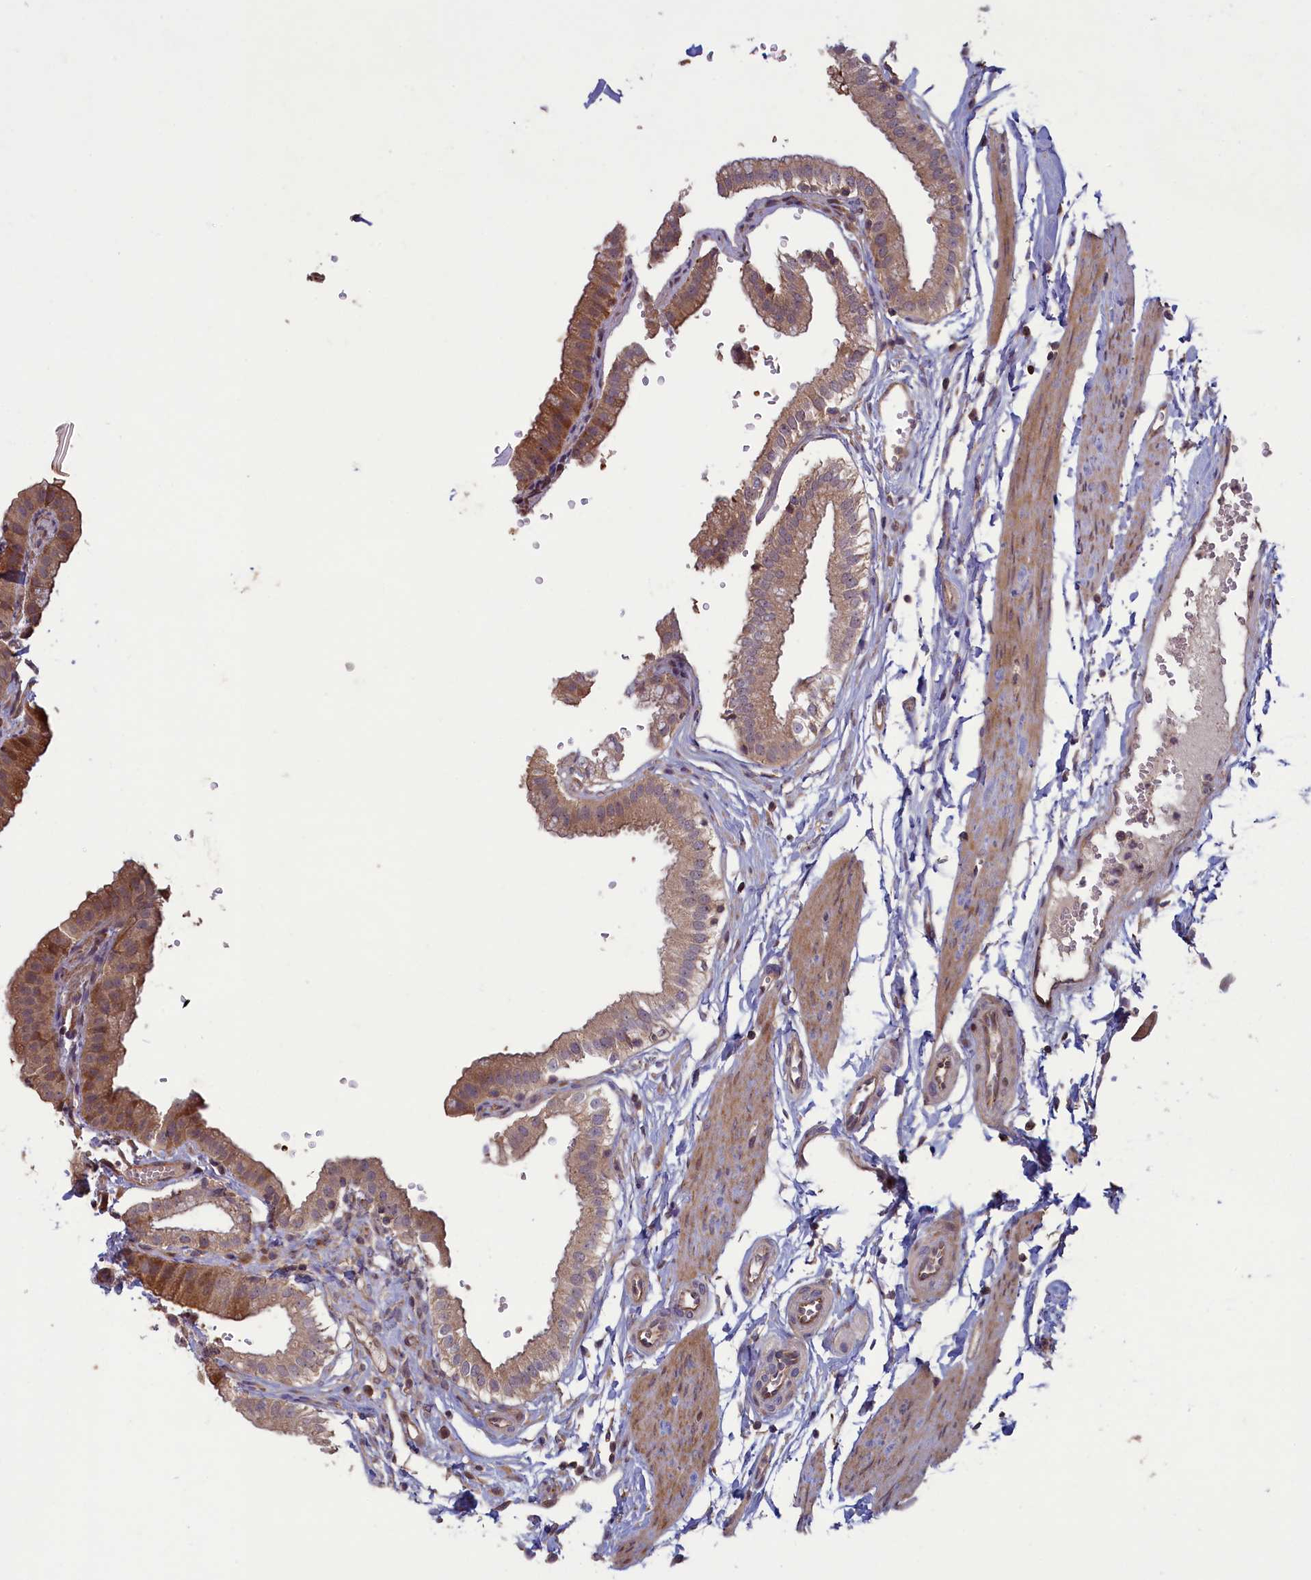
{"staining": {"intensity": "weak", "quantity": ">75%", "location": "cytoplasmic/membranous"}, "tissue": "gallbladder", "cell_type": "Glandular cells", "image_type": "normal", "snomed": [{"axis": "morphology", "description": "Normal tissue, NOS"}, {"axis": "topography", "description": "Gallbladder"}], "caption": "The immunohistochemical stain labels weak cytoplasmic/membranous staining in glandular cells of benign gallbladder. Nuclei are stained in blue.", "gene": "CIAO2B", "patient": {"sex": "female", "age": 61}}